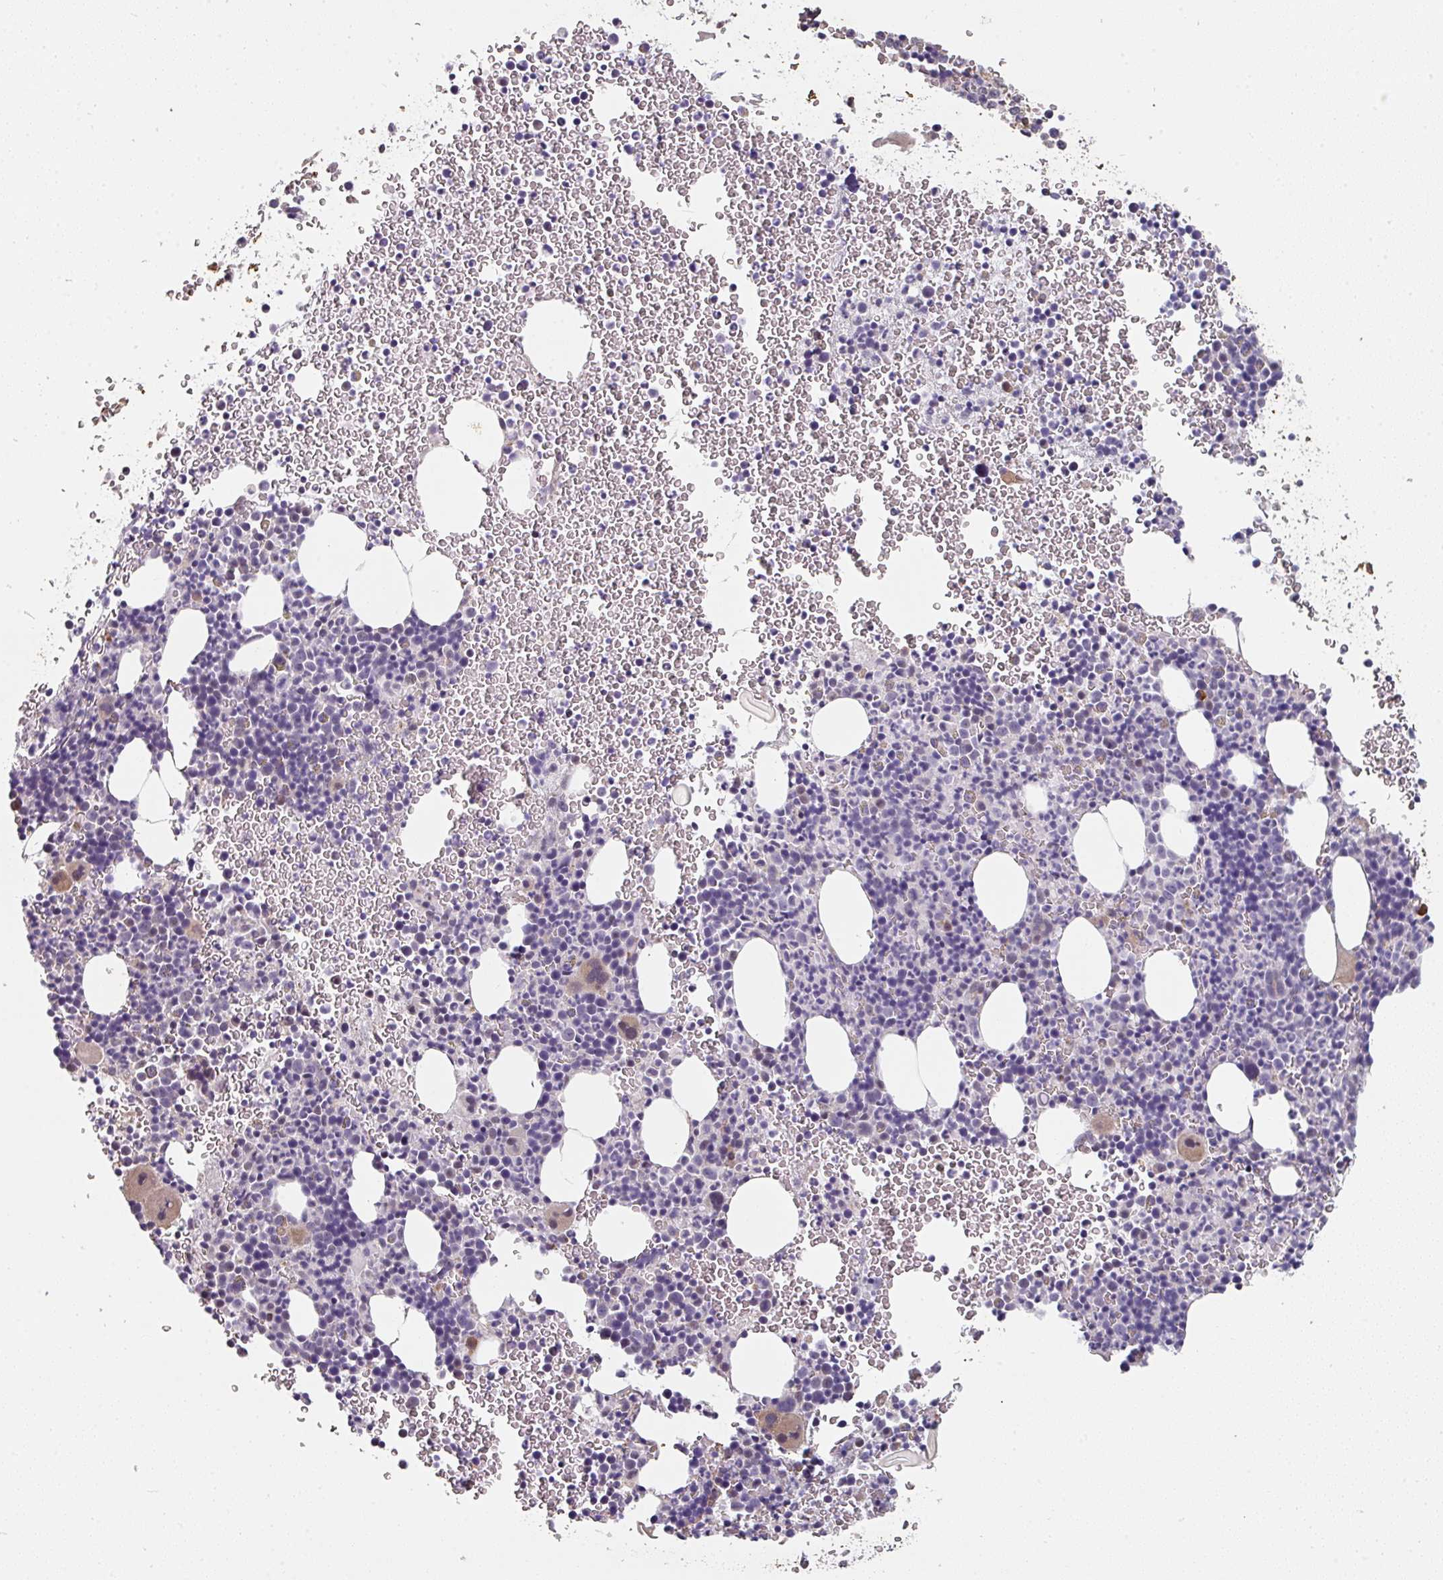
{"staining": {"intensity": "moderate", "quantity": "<25%", "location": "cytoplasmic/membranous"}, "tissue": "bone marrow", "cell_type": "Hematopoietic cells", "image_type": "normal", "snomed": [{"axis": "morphology", "description": "Normal tissue, NOS"}, {"axis": "topography", "description": "Bone marrow"}], "caption": "Protein analysis of benign bone marrow displays moderate cytoplasmic/membranous positivity in approximately <25% of hematopoietic cells. (DAB (3,3'-diaminobenzidine) = brown stain, brightfield microscopy at high magnification).", "gene": "SIDT2", "patient": {"sex": "male", "age": 61}}